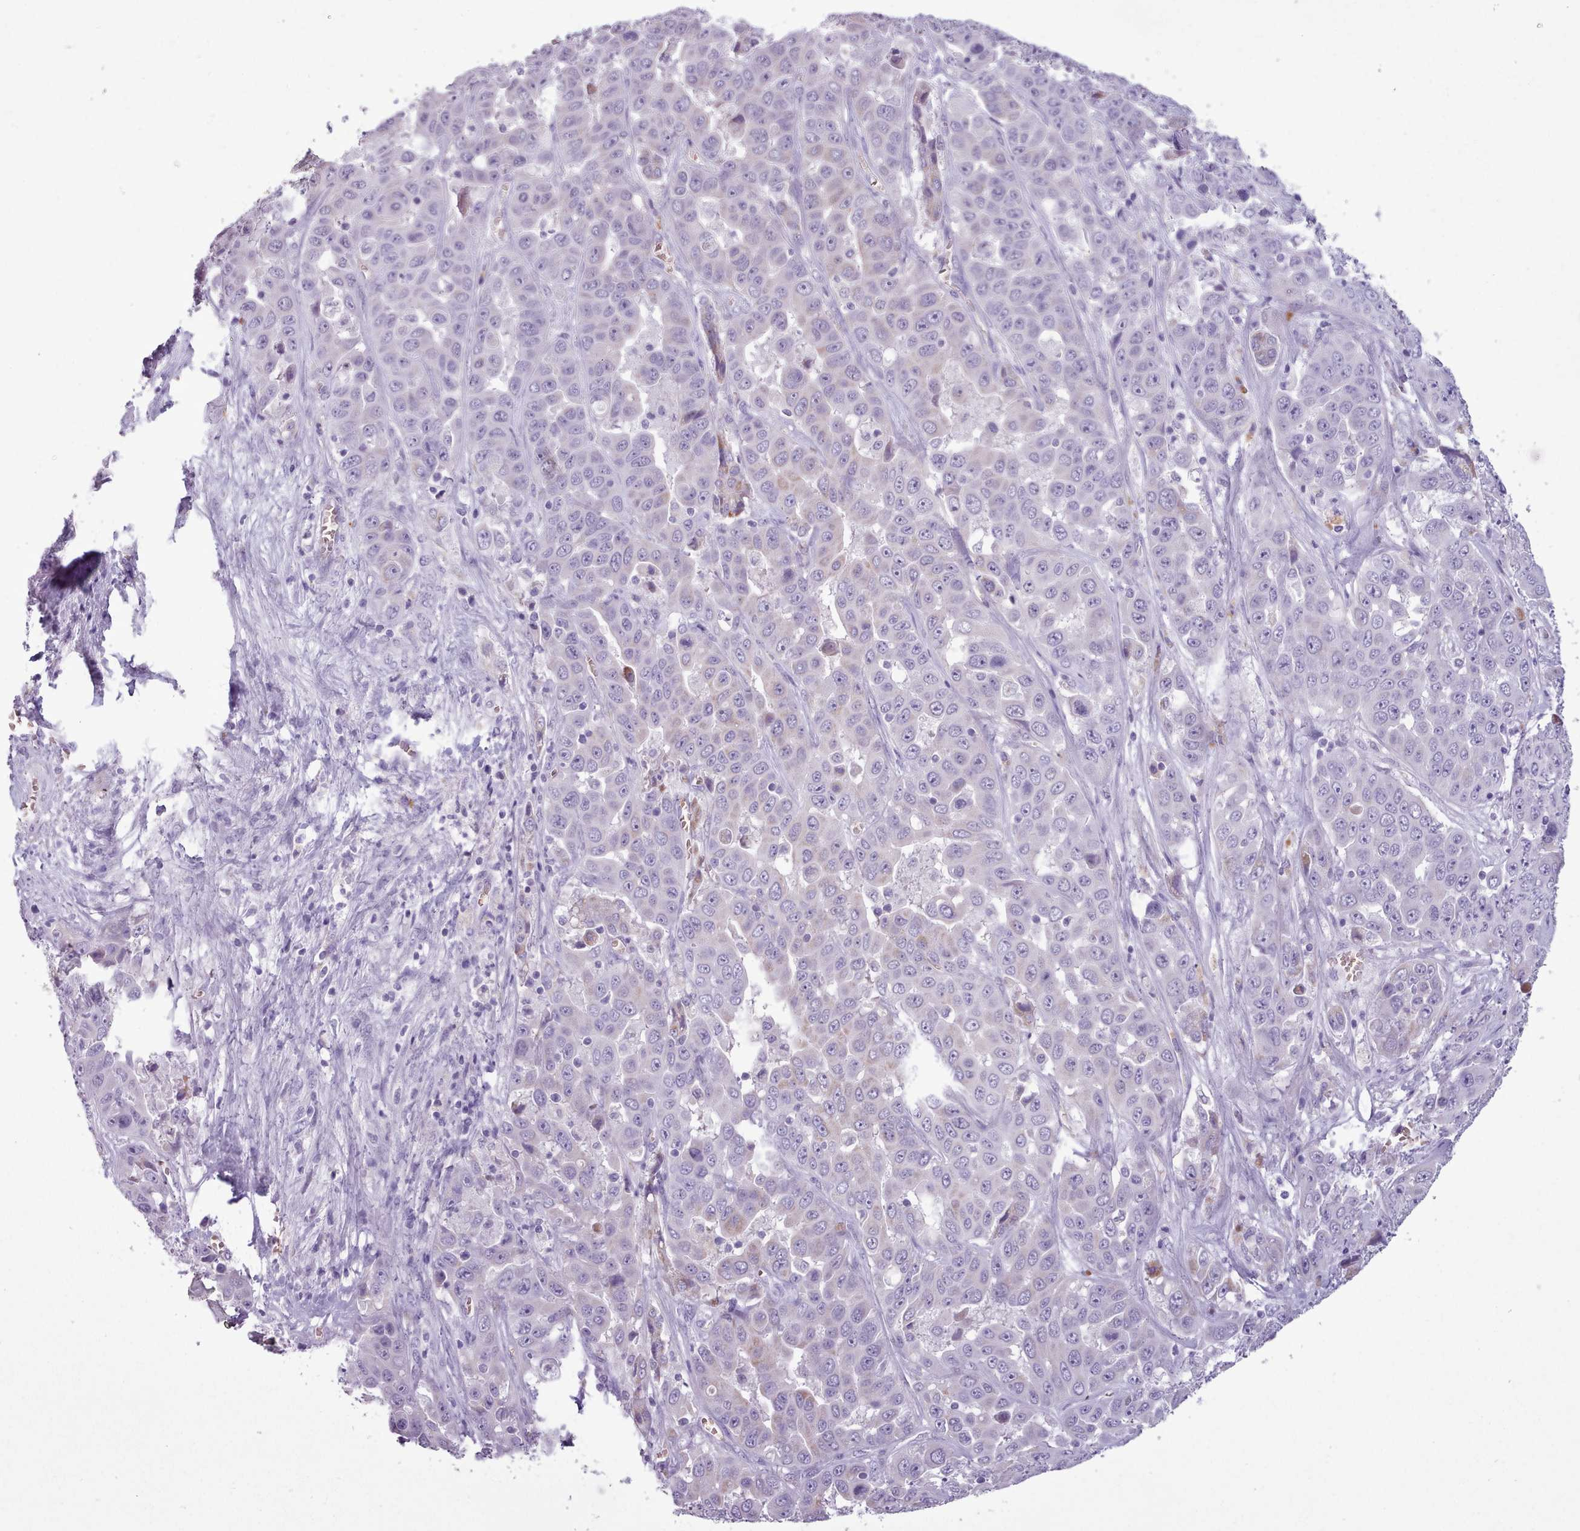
{"staining": {"intensity": "negative", "quantity": "none", "location": "none"}, "tissue": "liver cancer", "cell_type": "Tumor cells", "image_type": "cancer", "snomed": [{"axis": "morphology", "description": "Cholangiocarcinoma"}, {"axis": "topography", "description": "Liver"}], "caption": "Protein analysis of liver cancer (cholangiocarcinoma) reveals no significant staining in tumor cells.", "gene": "AK4", "patient": {"sex": "female", "age": 52}}